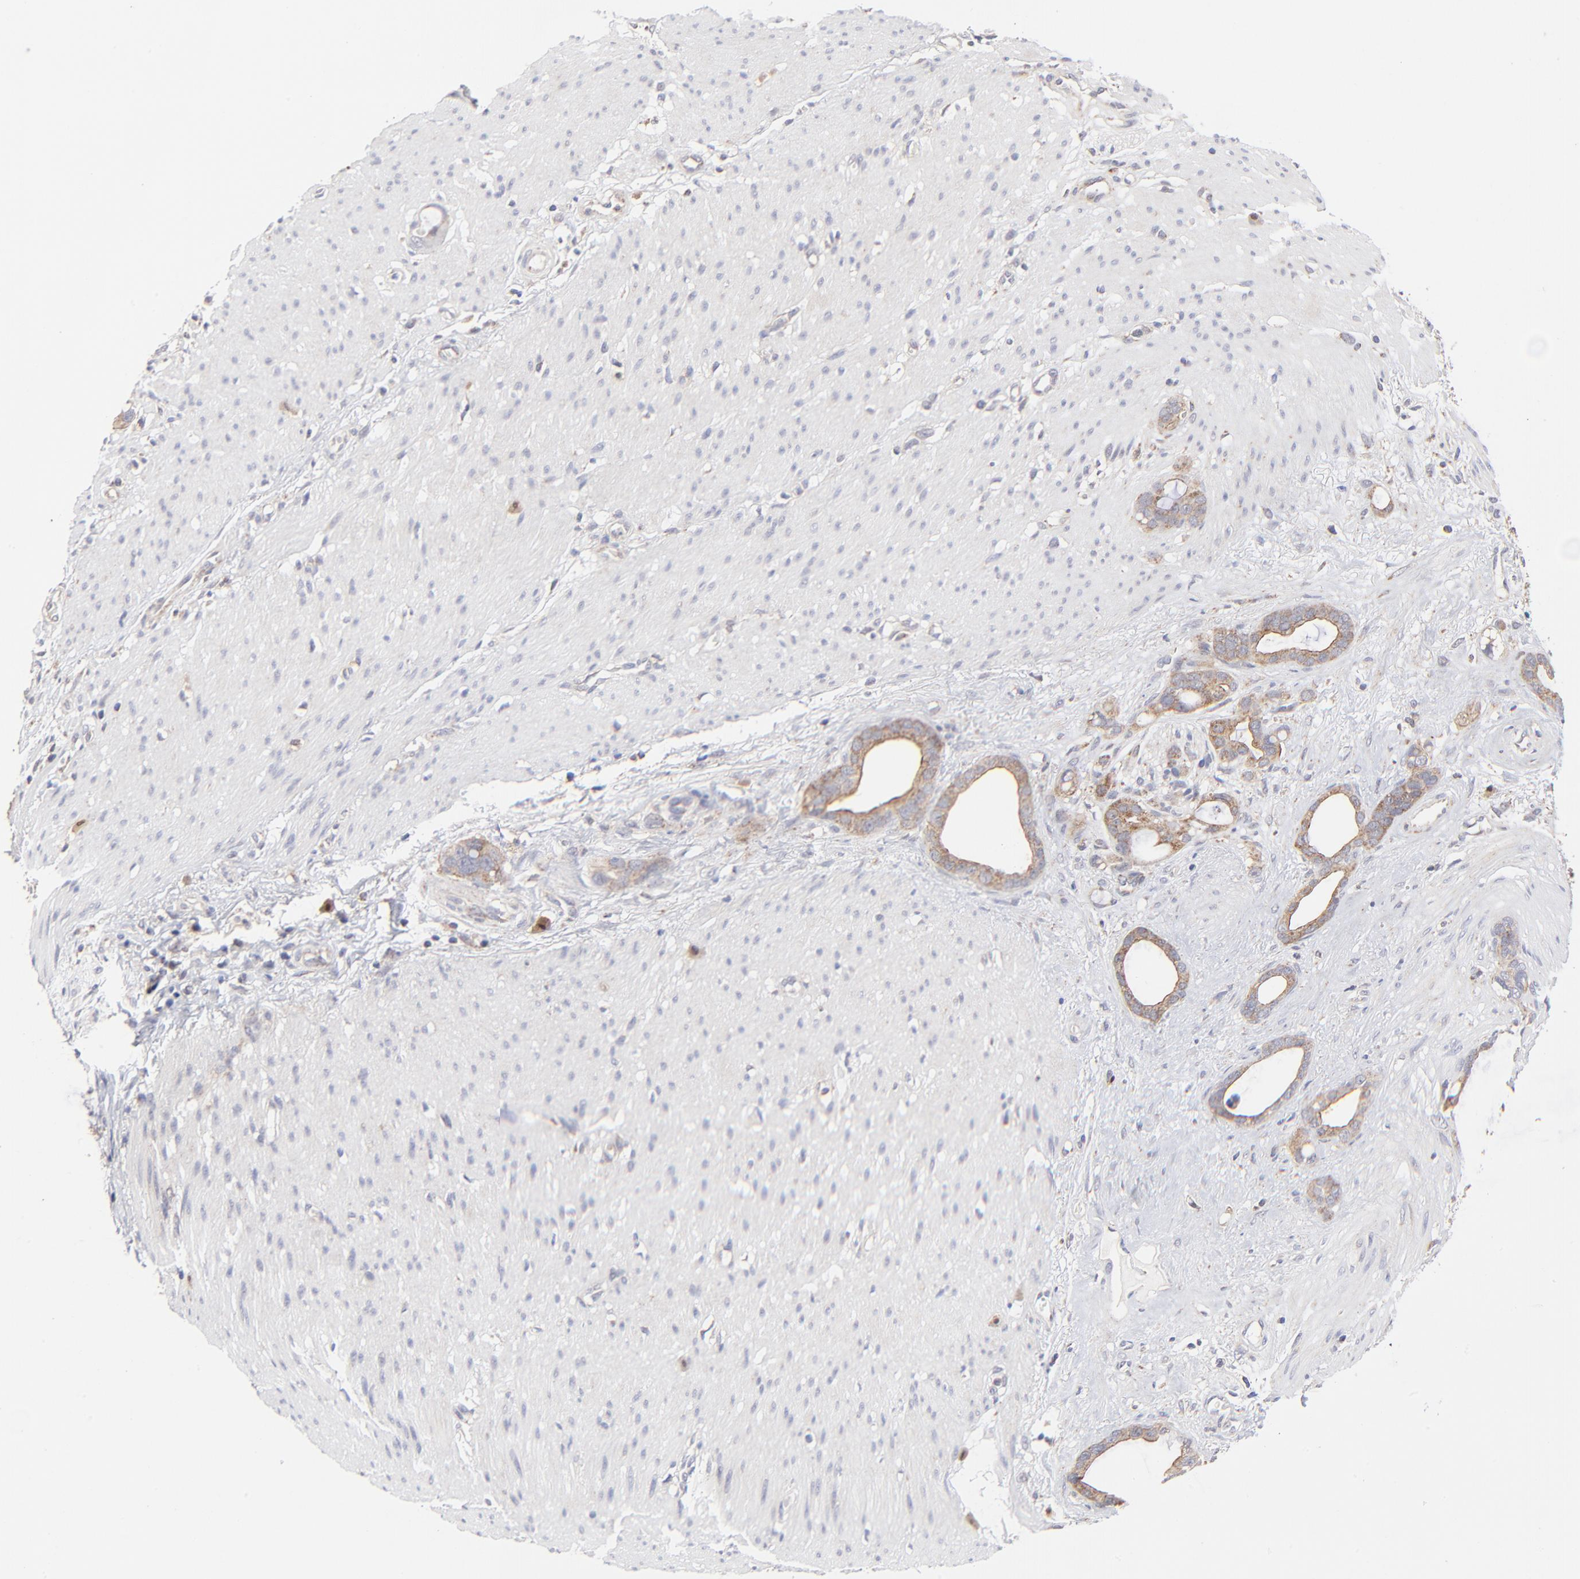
{"staining": {"intensity": "moderate", "quantity": "25%-75%", "location": "cytoplasmic/membranous"}, "tissue": "stomach cancer", "cell_type": "Tumor cells", "image_type": "cancer", "snomed": [{"axis": "morphology", "description": "Adenocarcinoma, NOS"}, {"axis": "topography", "description": "Stomach"}], "caption": "Protein staining of stomach adenocarcinoma tissue demonstrates moderate cytoplasmic/membranous positivity in approximately 25%-75% of tumor cells.", "gene": "FBXL12", "patient": {"sex": "female", "age": 75}}